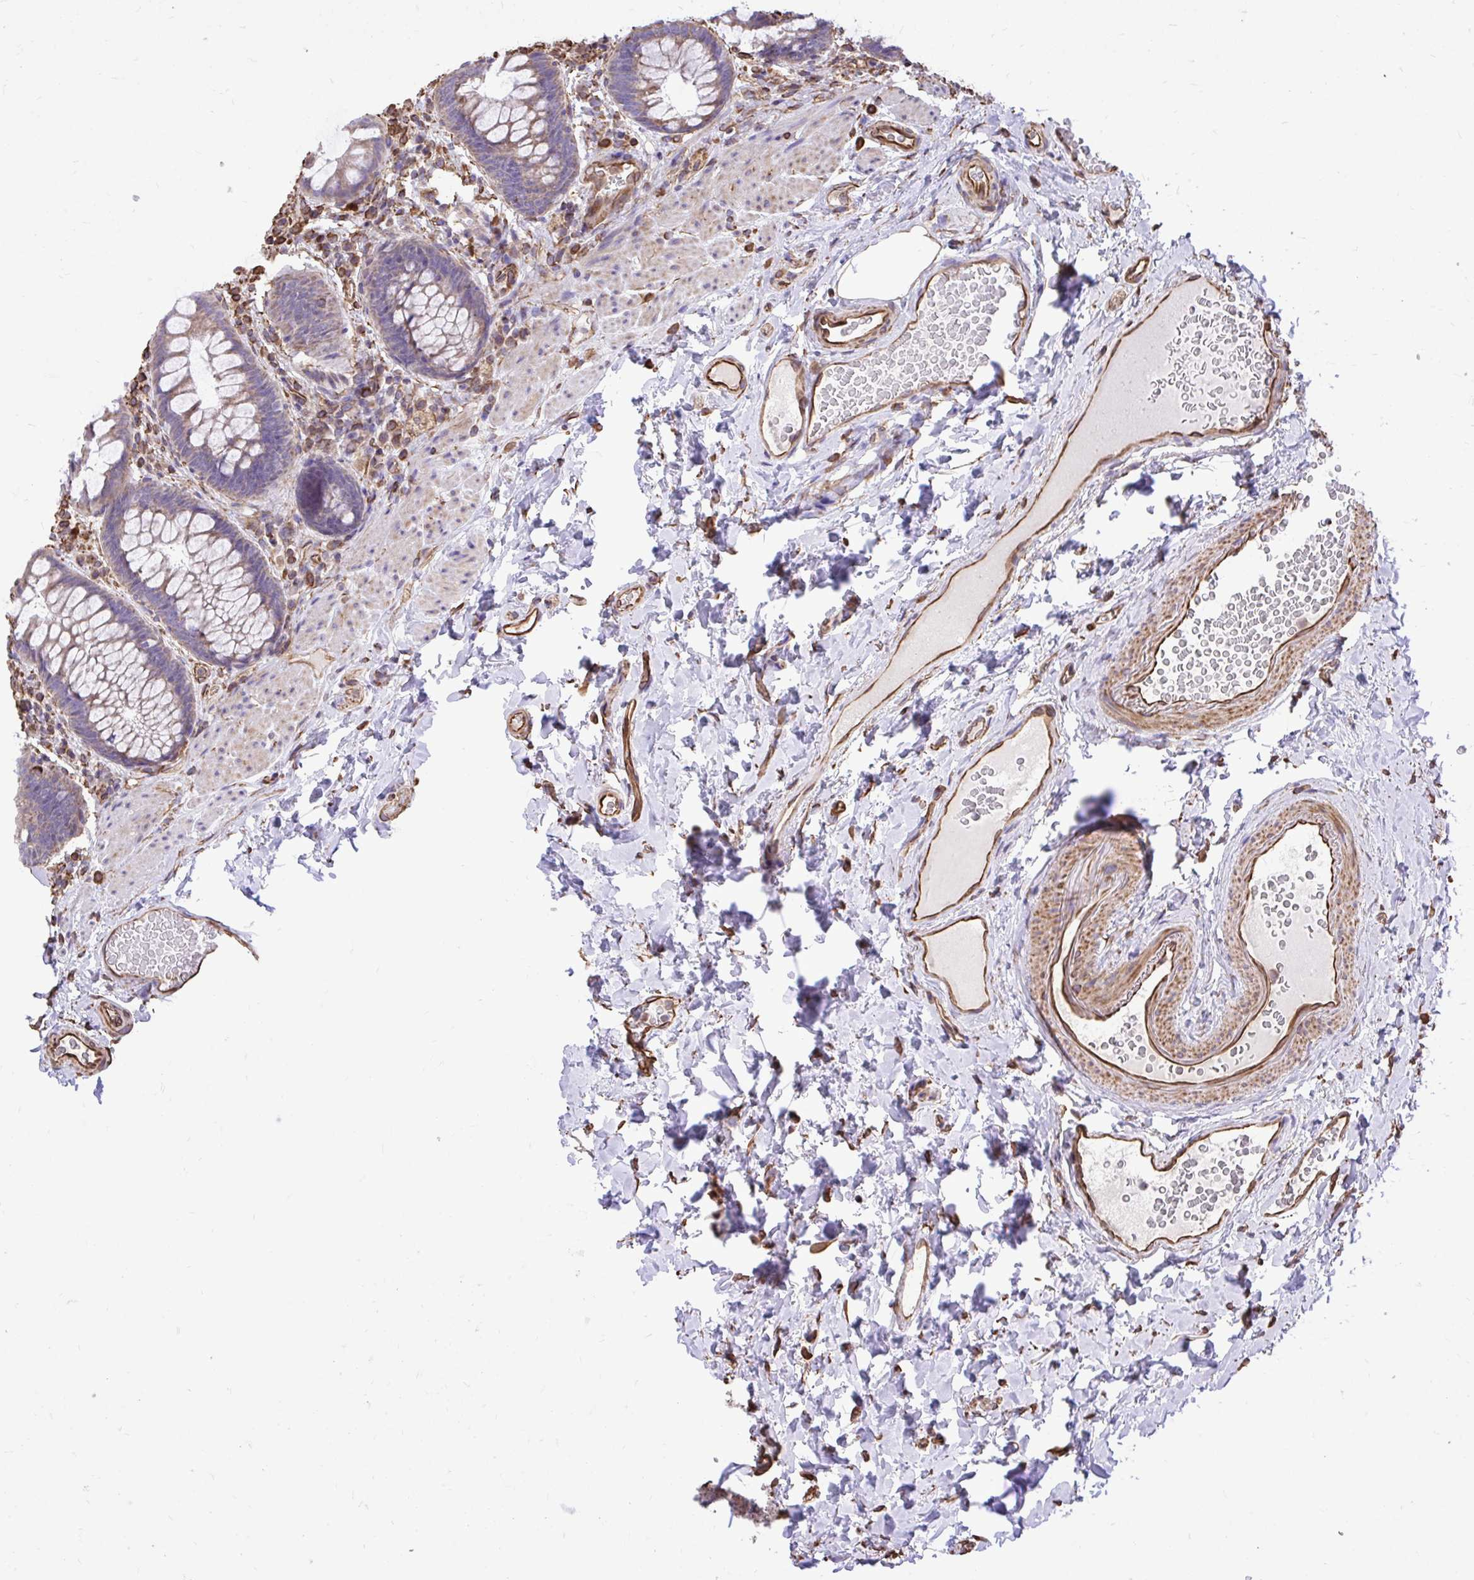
{"staining": {"intensity": "weak", "quantity": "25%-75%", "location": "cytoplasmic/membranous"}, "tissue": "rectum", "cell_type": "Glandular cells", "image_type": "normal", "snomed": [{"axis": "morphology", "description": "Normal tissue, NOS"}, {"axis": "topography", "description": "Rectum"}], "caption": "Immunohistochemistry (IHC) of normal rectum exhibits low levels of weak cytoplasmic/membranous positivity in about 25%-75% of glandular cells. The staining was performed using DAB, with brown indicating positive protein expression. Nuclei are stained blue with hematoxylin.", "gene": "RNF103", "patient": {"sex": "female", "age": 69}}